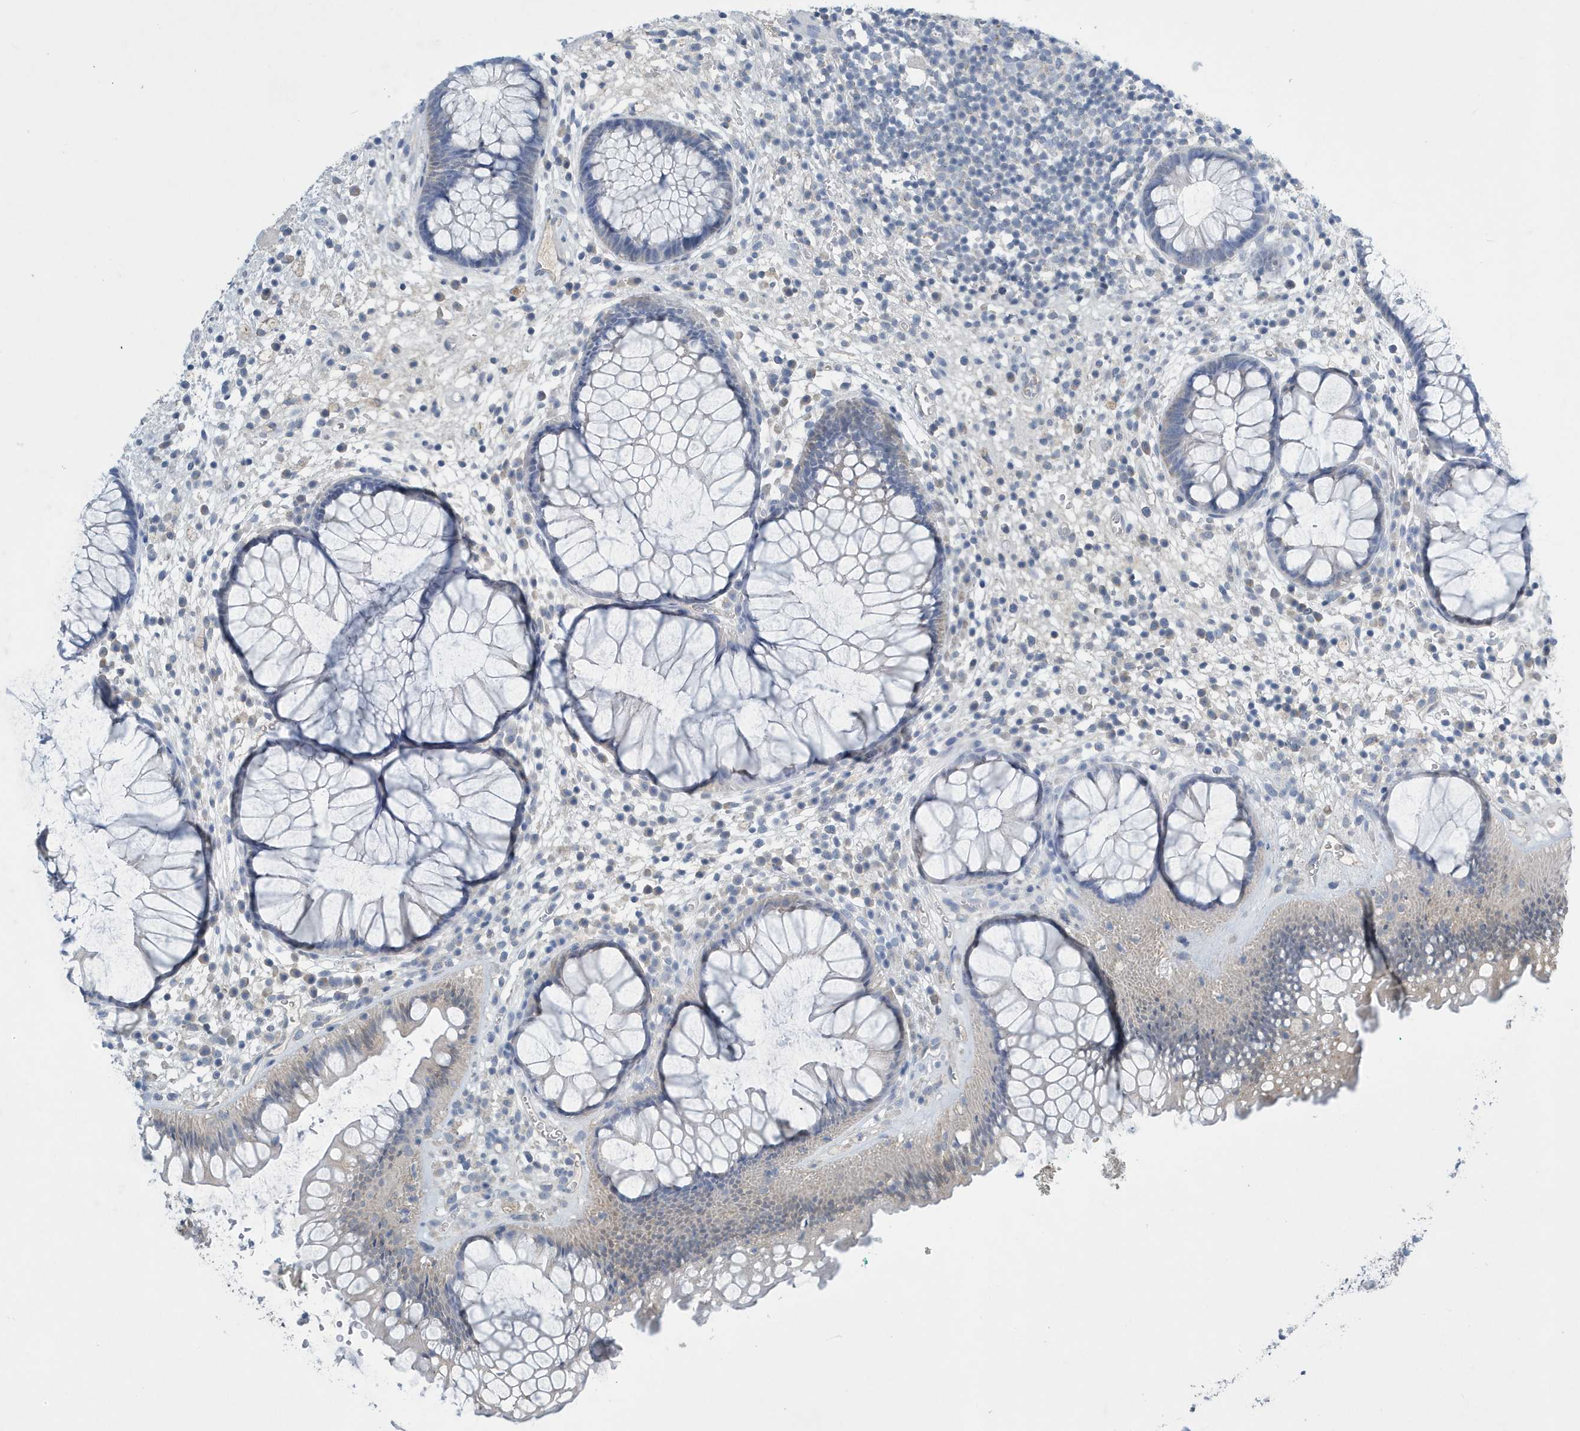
{"staining": {"intensity": "weak", "quantity": "<25%", "location": "cytoplasmic/membranous"}, "tissue": "rectum", "cell_type": "Glandular cells", "image_type": "normal", "snomed": [{"axis": "morphology", "description": "Normal tissue, NOS"}, {"axis": "topography", "description": "Rectum"}], "caption": "A micrograph of rectum stained for a protein shows no brown staining in glandular cells.", "gene": "UGT2B4", "patient": {"sex": "male", "age": 51}}